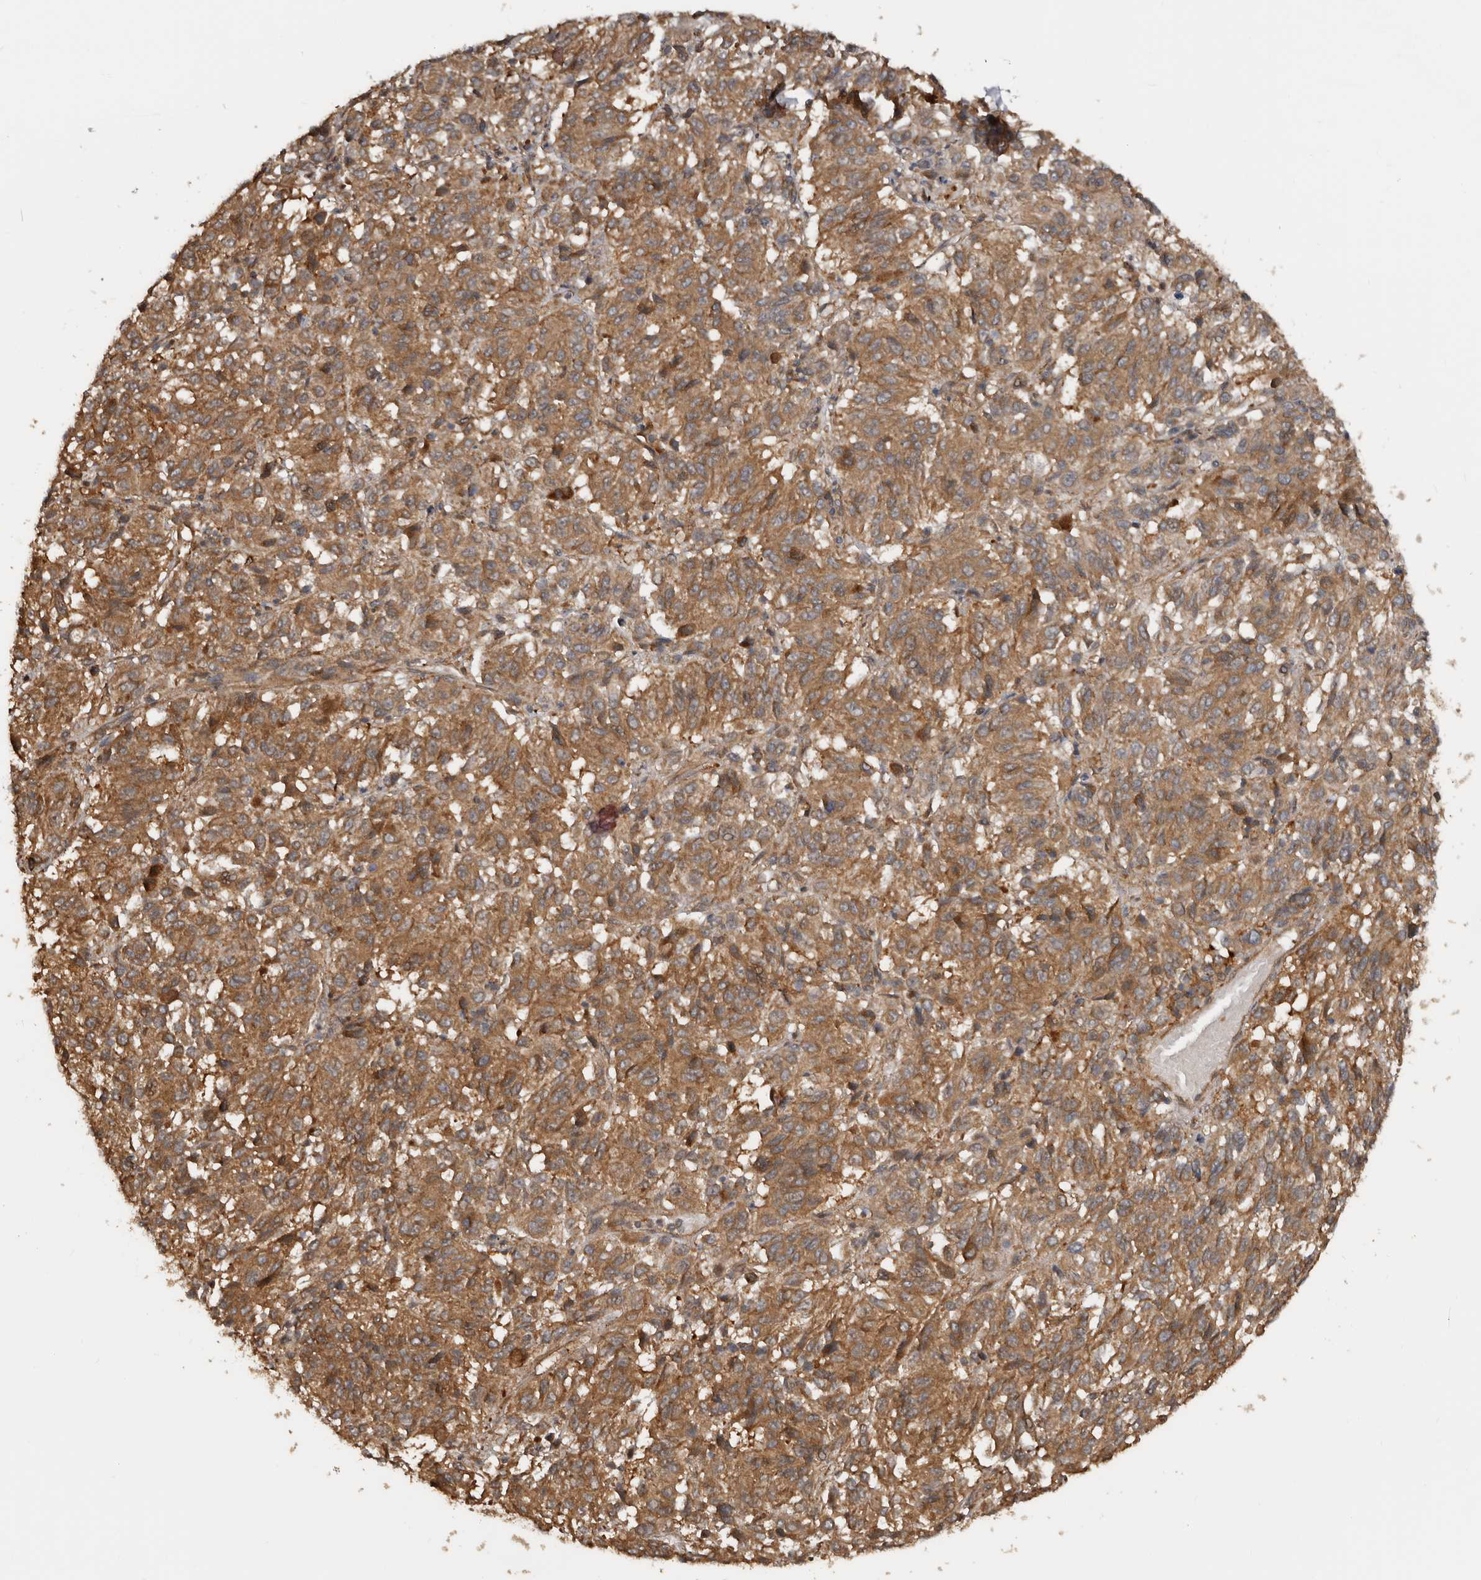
{"staining": {"intensity": "moderate", "quantity": "25%-75%", "location": "cytoplasmic/membranous"}, "tissue": "melanoma", "cell_type": "Tumor cells", "image_type": "cancer", "snomed": [{"axis": "morphology", "description": "Malignant melanoma, NOS"}, {"axis": "topography", "description": "Skin"}], "caption": "A medium amount of moderate cytoplasmic/membranous positivity is appreciated in about 25%-75% of tumor cells in malignant melanoma tissue.", "gene": "EXOC3L1", "patient": {"sex": "female", "age": 82}}